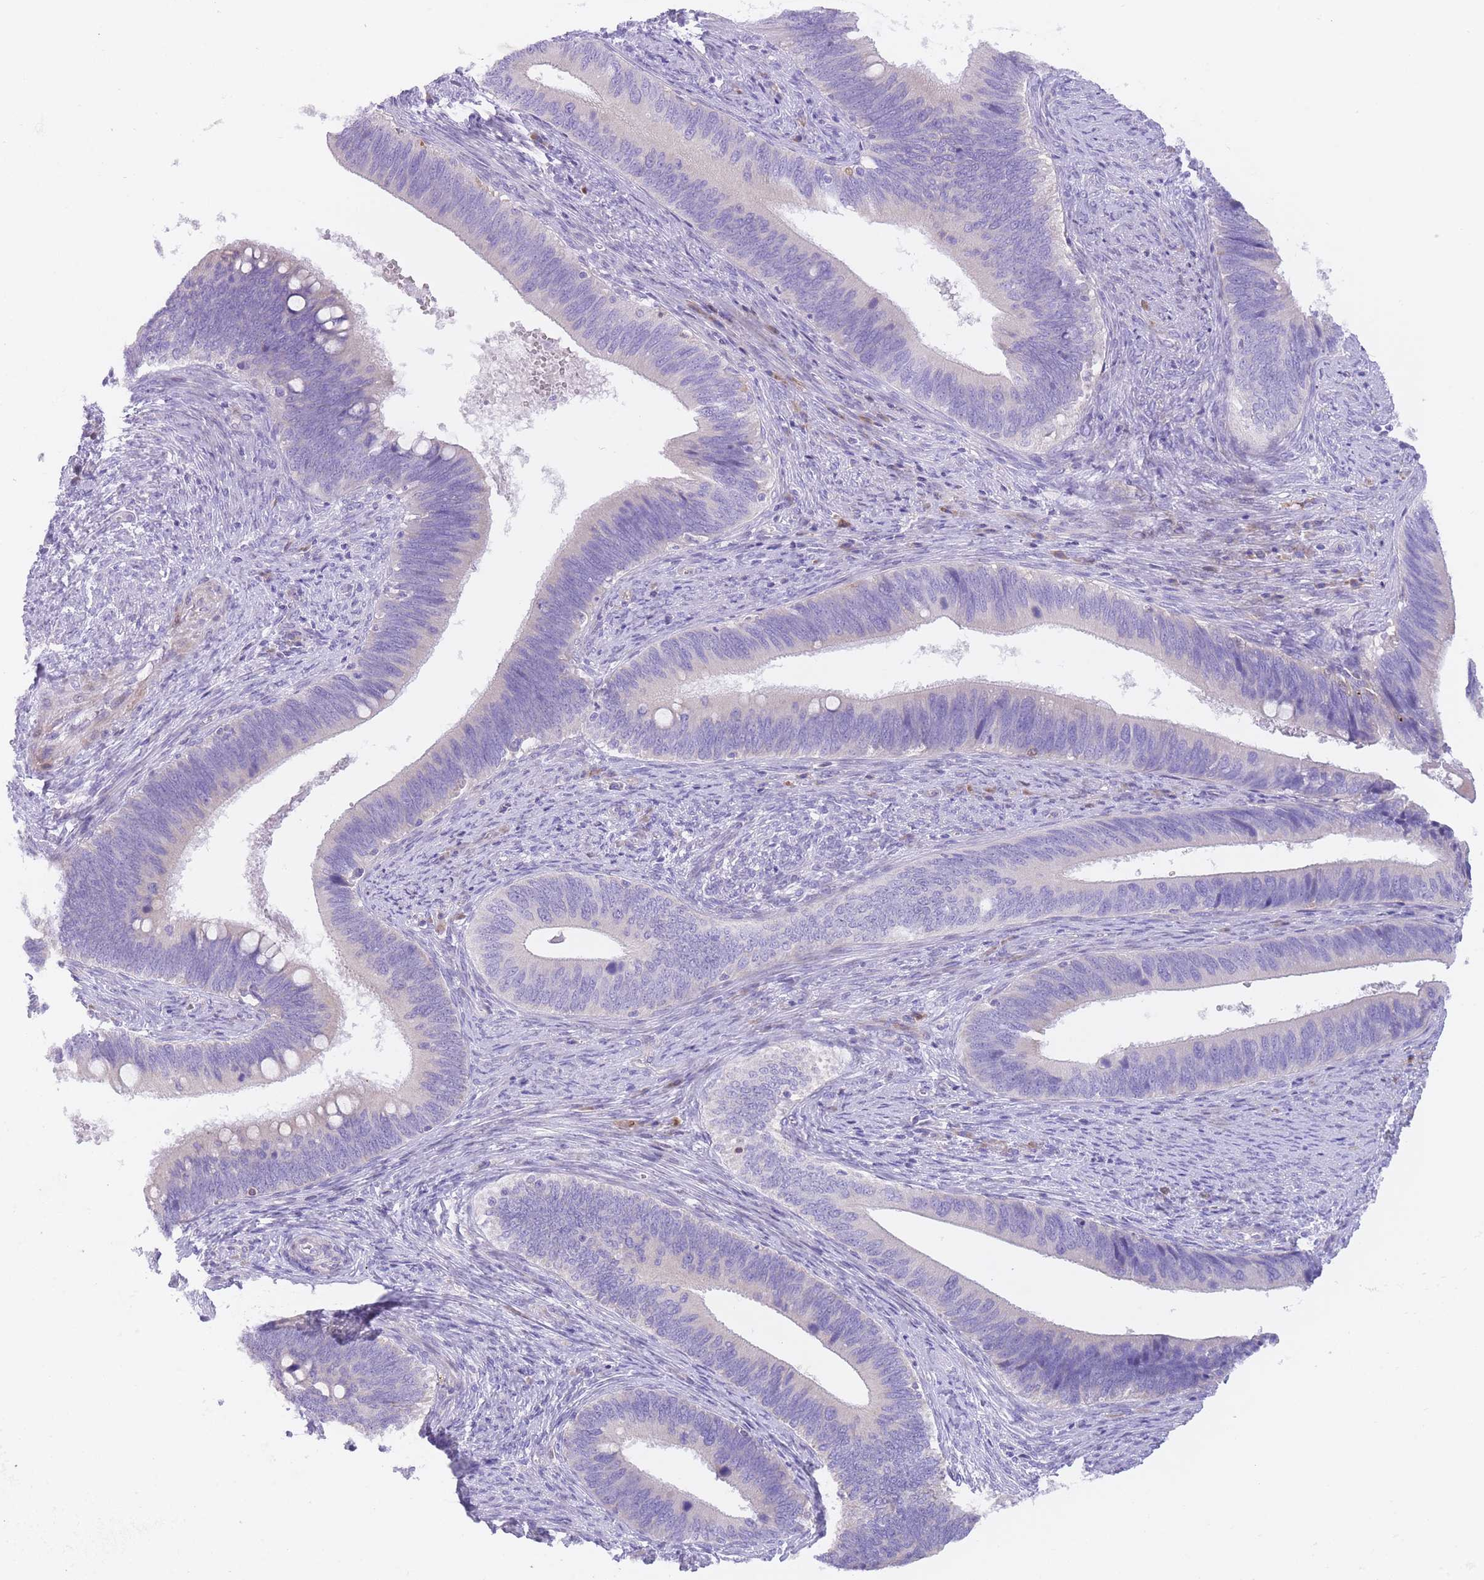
{"staining": {"intensity": "negative", "quantity": "none", "location": "none"}, "tissue": "cervical cancer", "cell_type": "Tumor cells", "image_type": "cancer", "snomed": [{"axis": "morphology", "description": "Adenocarcinoma, NOS"}, {"axis": "topography", "description": "Cervix"}], "caption": "An IHC micrograph of cervical cancer is shown. There is no staining in tumor cells of cervical cancer. (DAB immunohistochemistry visualized using brightfield microscopy, high magnification).", "gene": "QTRT1", "patient": {"sex": "female", "age": 42}}